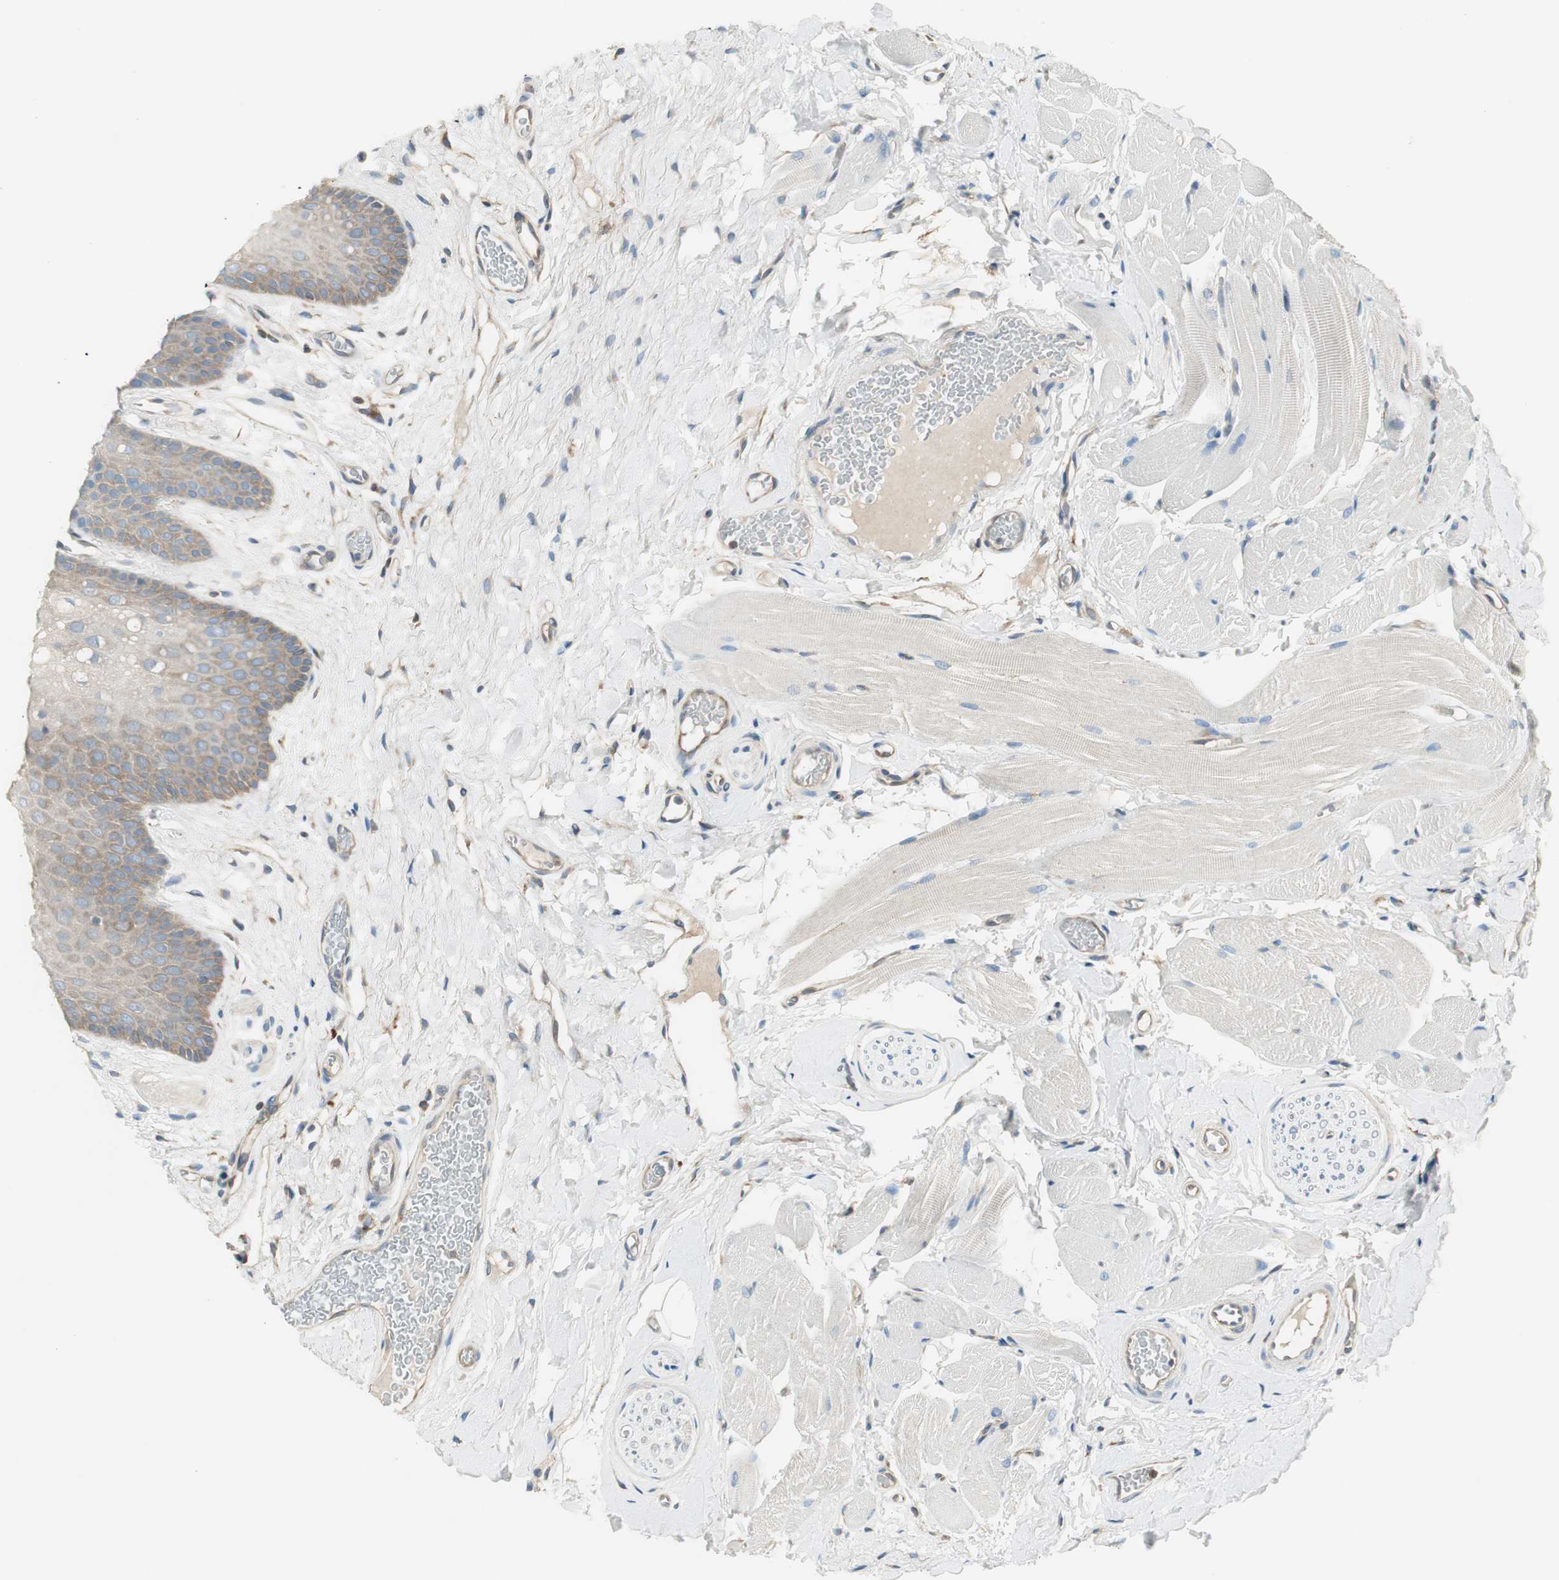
{"staining": {"intensity": "moderate", "quantity": ">75%", "location": "cytoplasmic/membranous"}, "tissue": "oral mucosa", "cell_type": "Squamous epithelial cells", "image_type": "normal", "snomed": [{"axis": "morphology", "description": "Normal tissue, NOS"}, {"axis": "topography", "description": "Oral tissue"}], "caption": "Oral mucosa stained for a protein exhibits moderate cytoplasmic/membranous positivity in squamous epithelial cells. (DAB = brown stain, brightfield microscopy at high magnification).", "gene": "NCK1", "patient": {"sex": "male", "age": 54}}